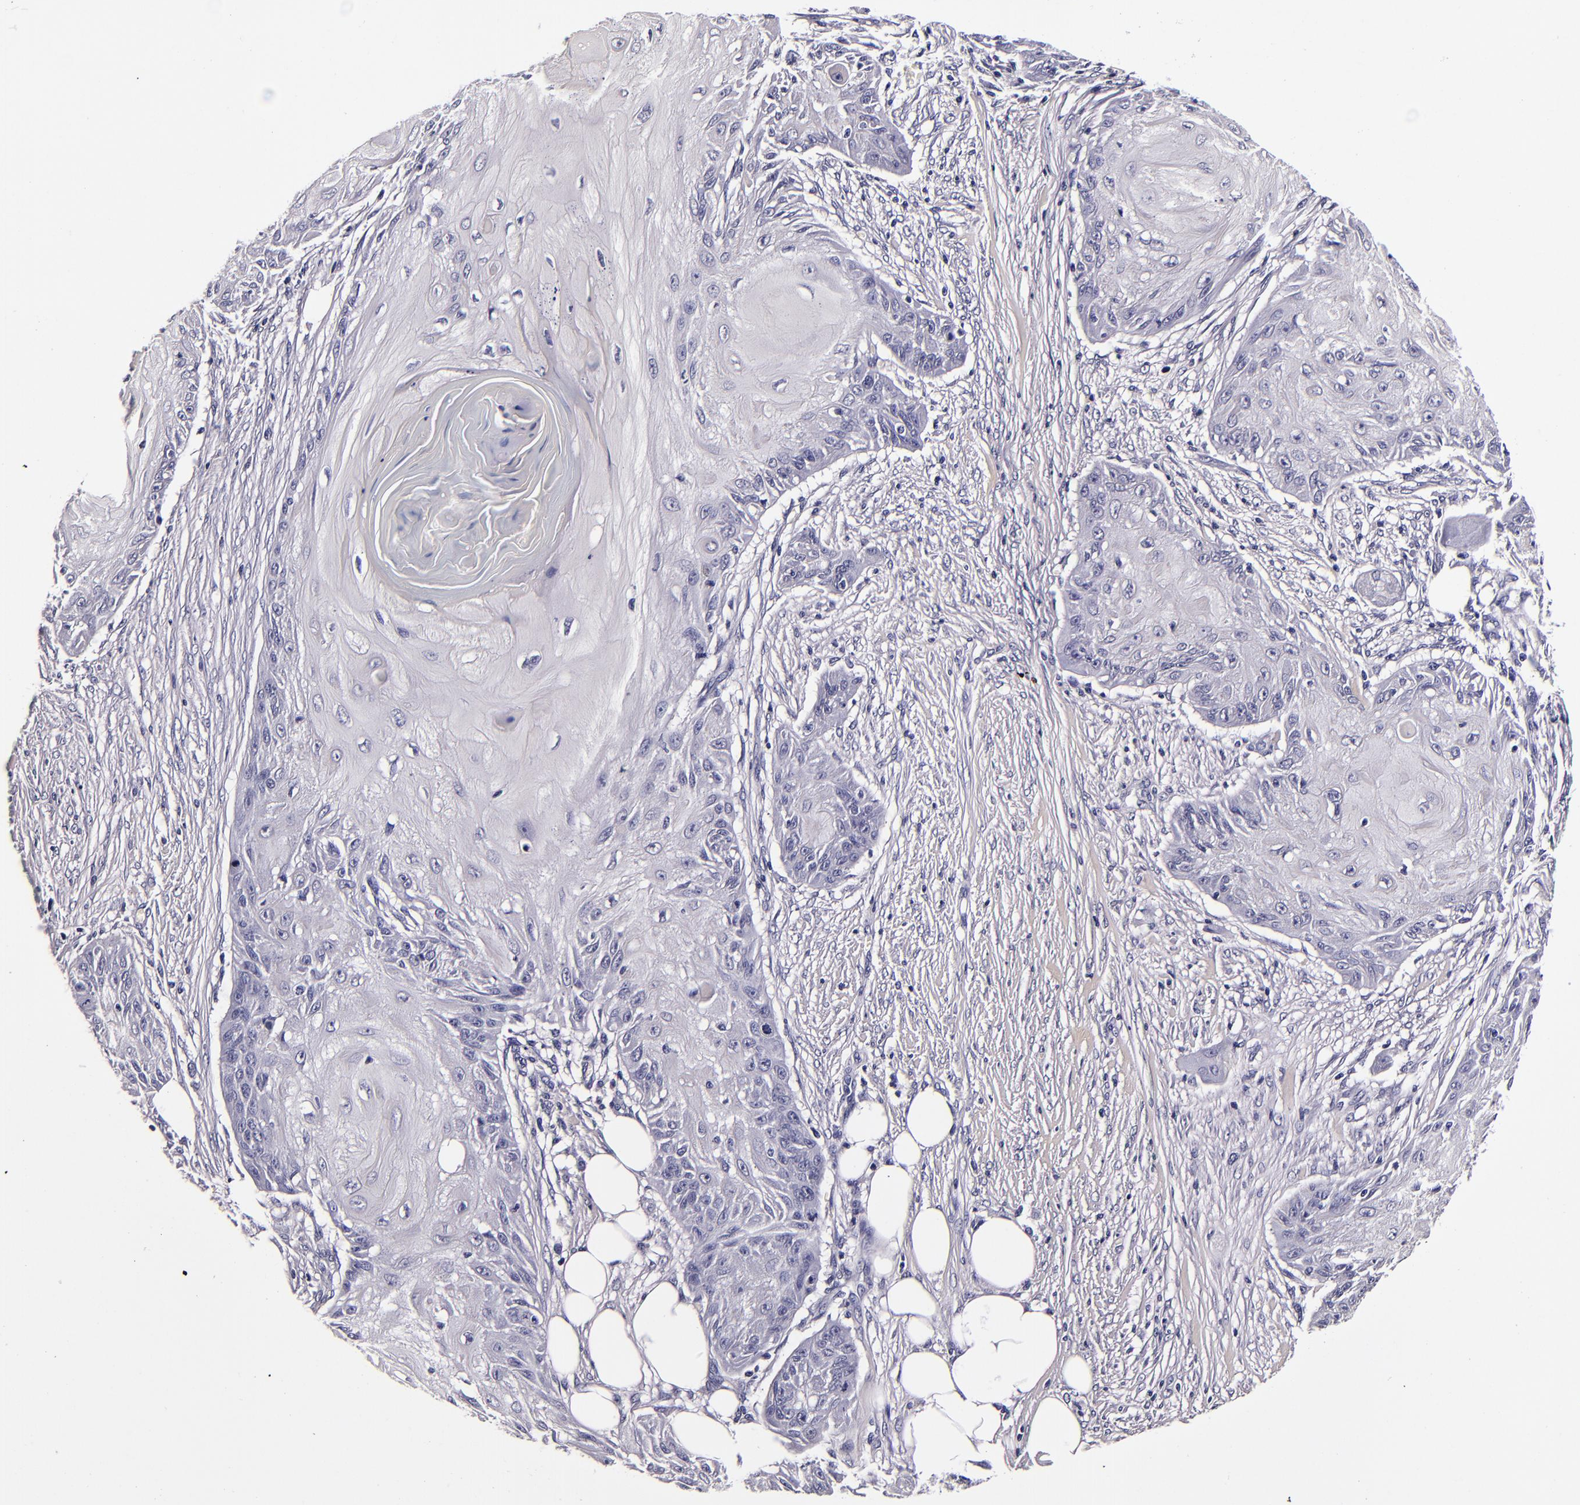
{"staining": {"intensity": "negative", "quantity": "none", "location": "none"}, "tissue": "skin cancer", "cell_type": "Tumor cells", "image_type": "cancer", "snomed": [{"axis": "morphology", "description": "Squamous cell carcinoma, NOS"}, {"axis": "topography", "description": "Skin"}], "caption": "Tumor cells show no significant expression in skin cancer. (DAB IHC with hematoxylin counter stain).", "gene": "FBN1", "patient": {"sex": "female", "age": 88}}